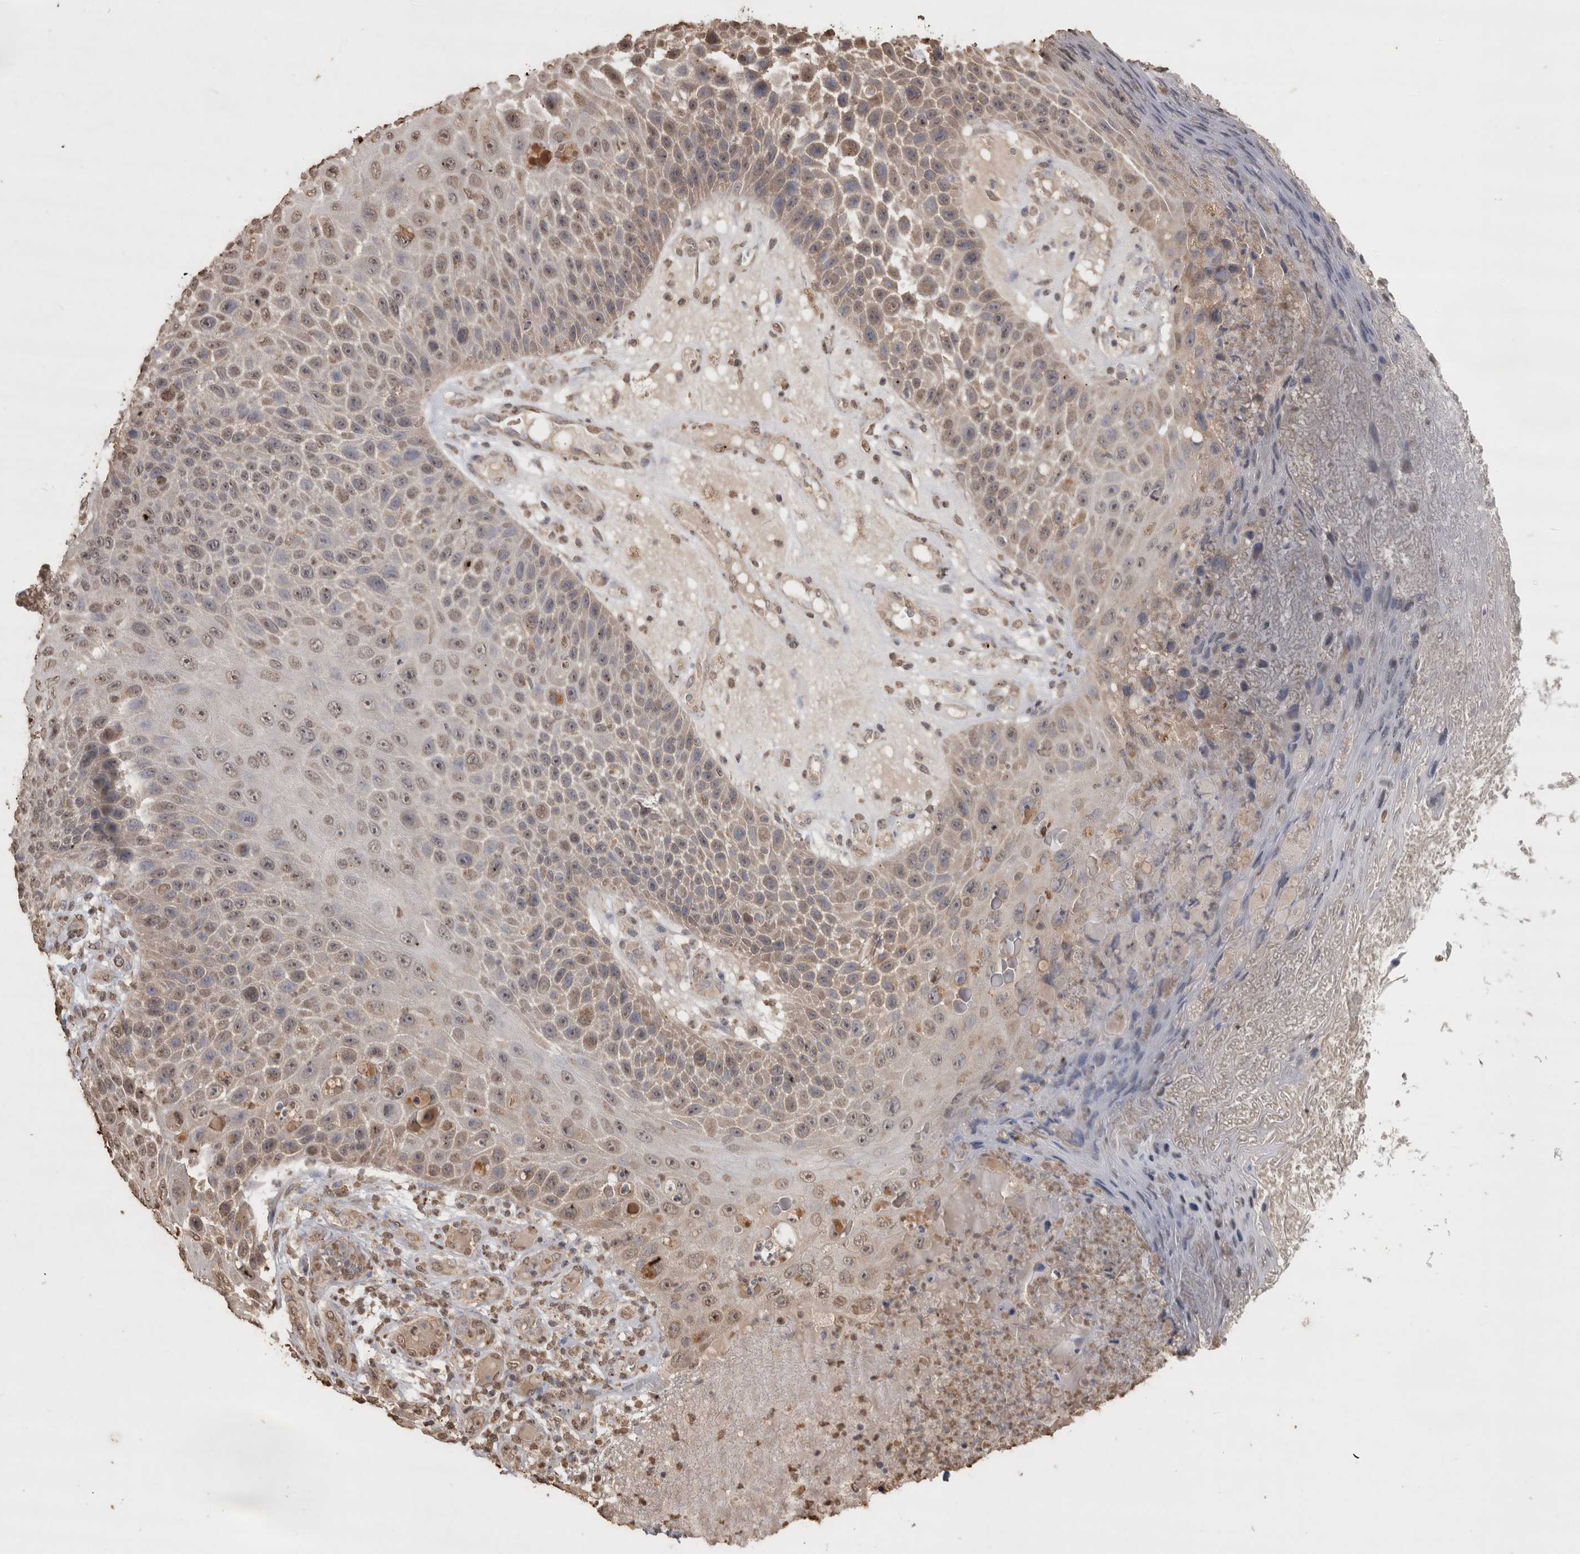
{"staining": {"intensity": "weak", "quantity": ">75%", "location": "cytoplasmic/membranous,nuclear"}, "tissue": "skin cancer", "cell_type": "Tumor cells", "image_type": "cancer", "snomed": [{"axis": "morphology", "description": "Squamous cell carcinoma, NOS"}, {"axis": "topography", "description": "Skin"}], "caption": "Immunohistochemistry photomicrograph of neoplastic tissue: skin squamous cell carcinoma stained using IHC exhibits low levels of weak protein expression localized specifically in the cytoplasmic/membranous and nuclear of tumor cells, appearing as a cytoplasmic/membranous and nuclear brown color.", "gene": "CRELD2", "patient": {"sex": "female", "age": 88}}